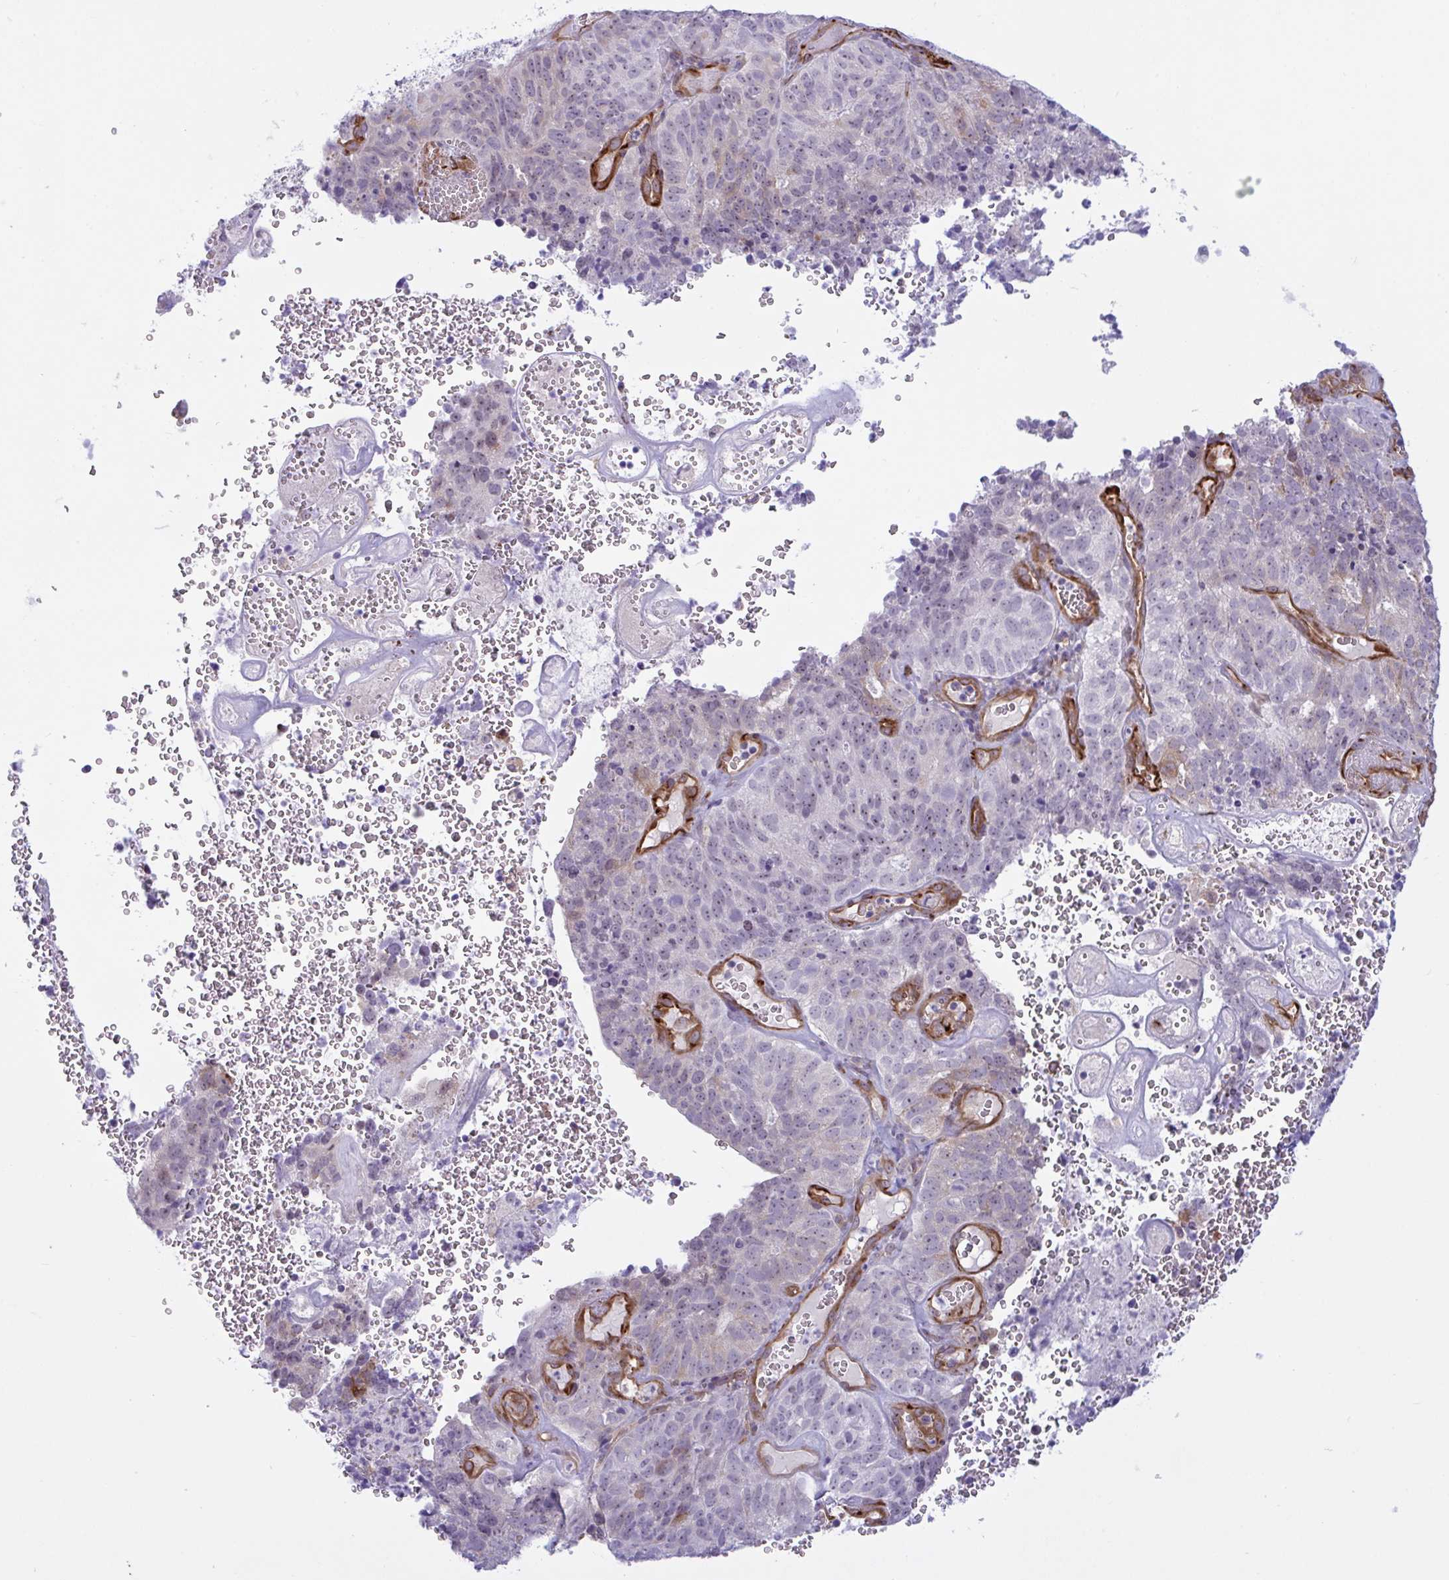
{"staining": {"intensity": "weak", "quantity": "<25%", "location": "cytoplasmic/membranous"}, "tissue": "cervical cancer", "cell_type": "Tumor cells", "image_type": "cancer", "snomed": [{"axis": "morphology", "description": "Adenocarcinoma, NOS"}, {"axis": "topography", "description": "Cervix"}], "caption": "The photomicrograph exhibits no staining of tumor cells in cervical cancer (adenocarcinoma). Nuclei are stained in blue.", "gene": "PRRT4", "patient": {"sex": "female", "age": 38}}